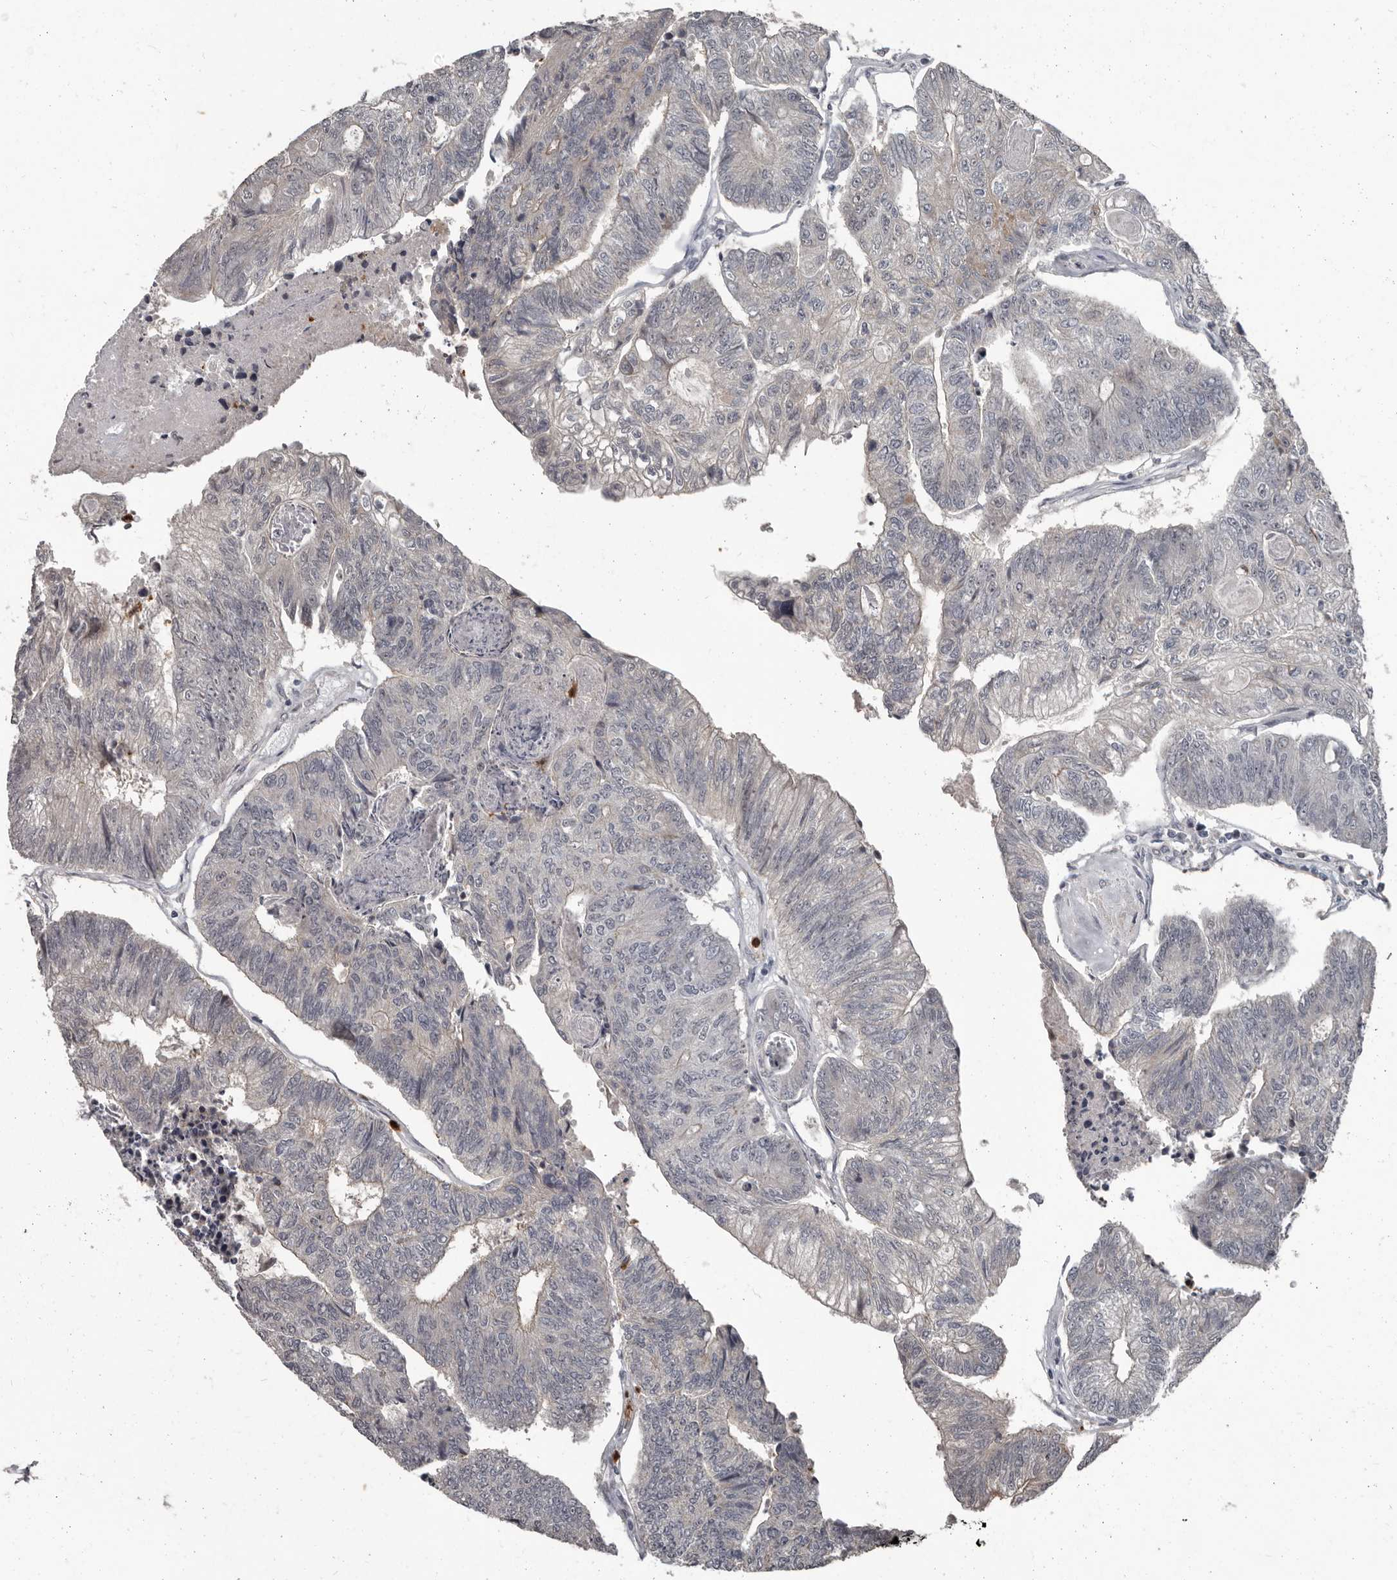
{"staining": {"intensity": "negative", "quantity": "none", "location": "none"}, "tissue": "colorectal cancer", "cell_type": "Tumor cells", "image_type": "cancer", "snomed": [{"axis": "morphology", "description": "Adenocarcinoma, NOS"}, {"axis": "topography", "description": "Colon"}], "caption": "There is no significant positivity in tumor cells of adenocarcinoma (colorectal).", "gene": "GPR157", "patient": {"sex": "female", "age": 67}}